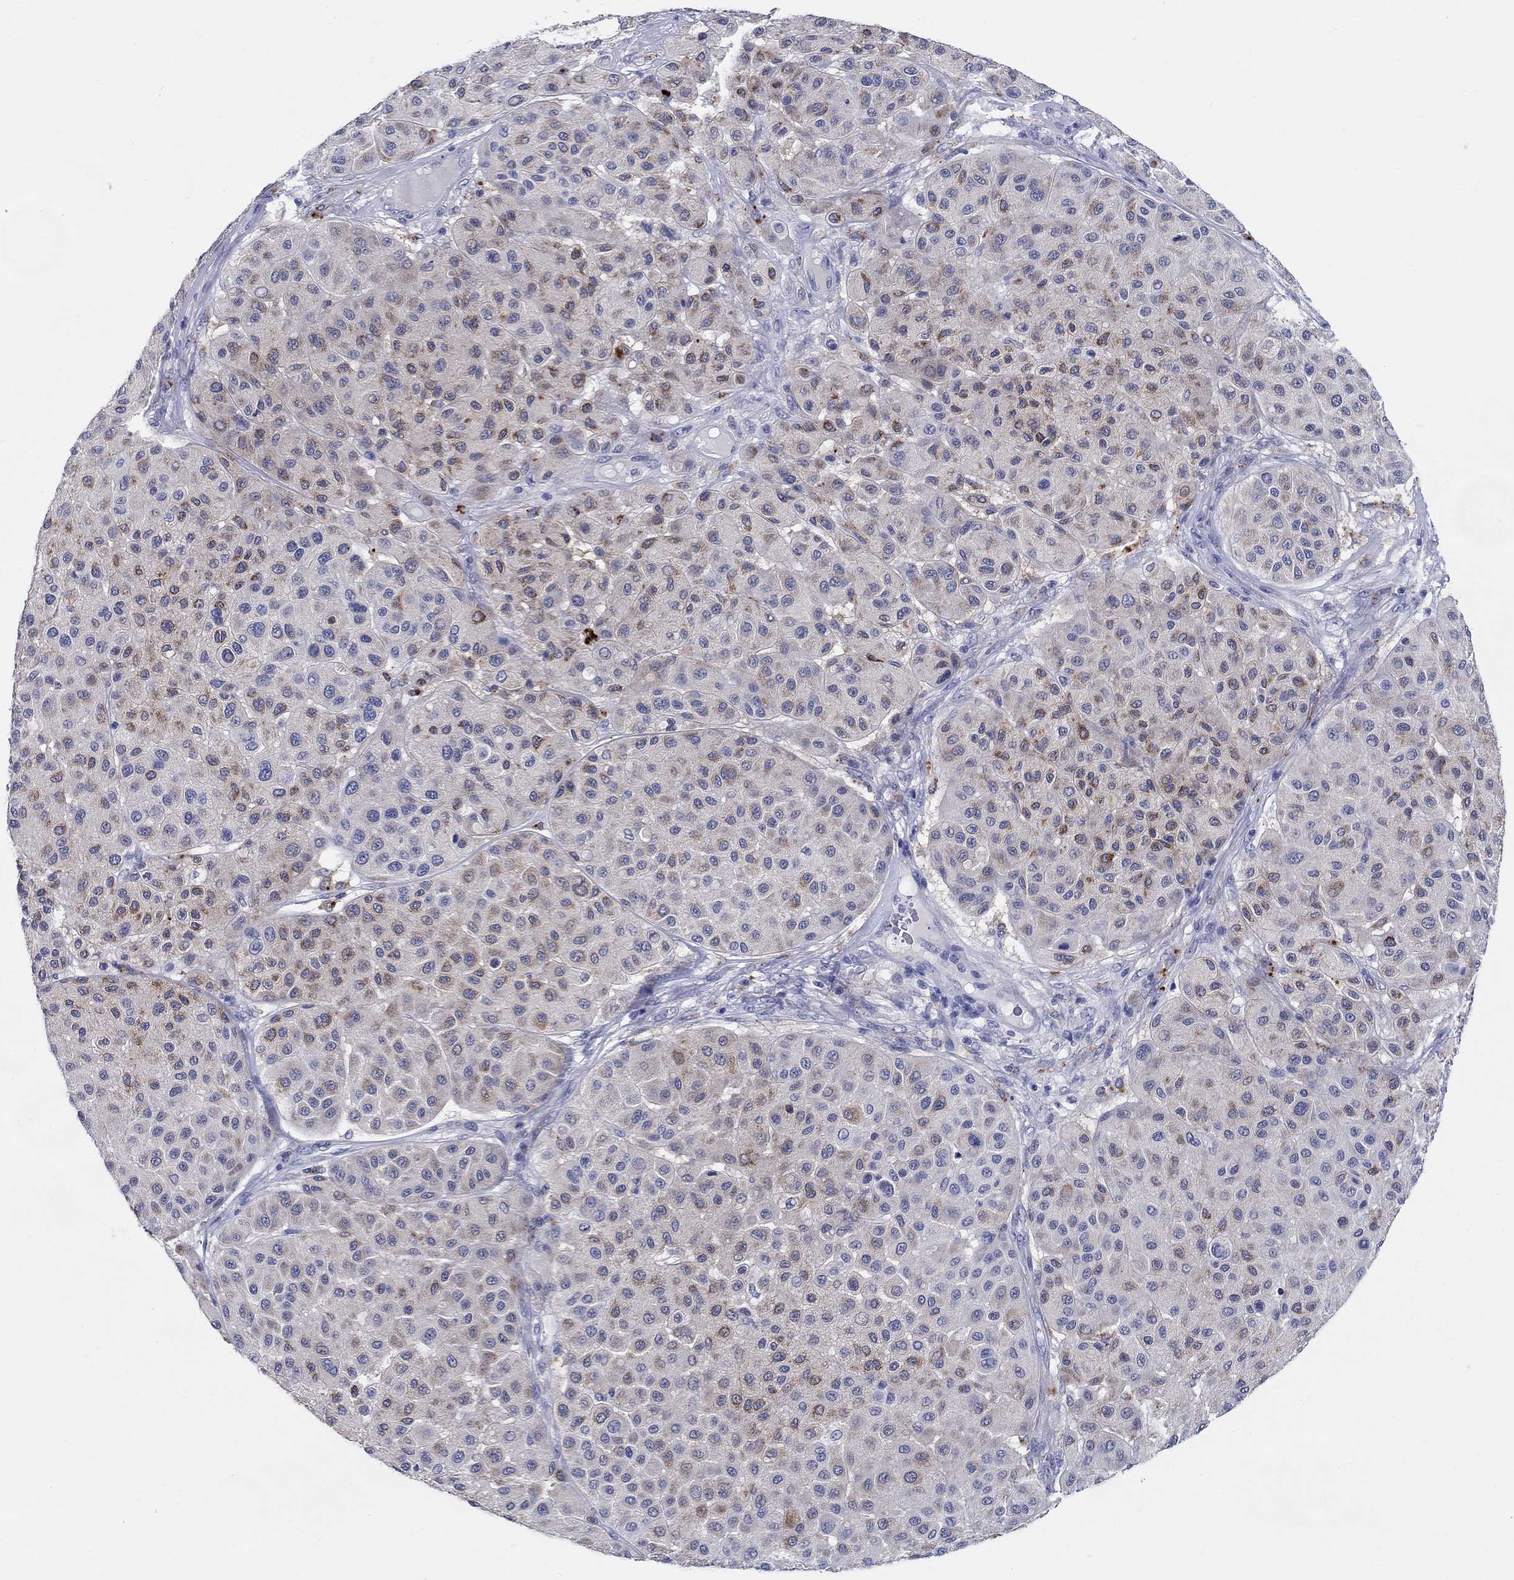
{"staining": {"intensity": "strong", "quantity": "<25%", "location": "cytoplasmic/membranous"}, "tissue": "melanoma", "cell_type": "Tumor cells", "image_type": "cancer", "snomed": [{"axis": "morphology", "description": "Malignant melanoma, Metastatic site"}, {"axis": "topography", "description": "Smooth muscle"}], "caption": "DAB (3,3'-diaminobenzidine) immunohistochemical staining of human melanoma displays strong cytoplasmic/membranous protein positivity in about <25% of tumor cells. The staining is performed using DAB (3,3'-diaminobenzidine) brown chromogen to label protein expression. The nuclei are counter-stained blue using hematoxylin.", "gene": "RAP1GAP", "patient": {"sex": "male", "age": 41}}